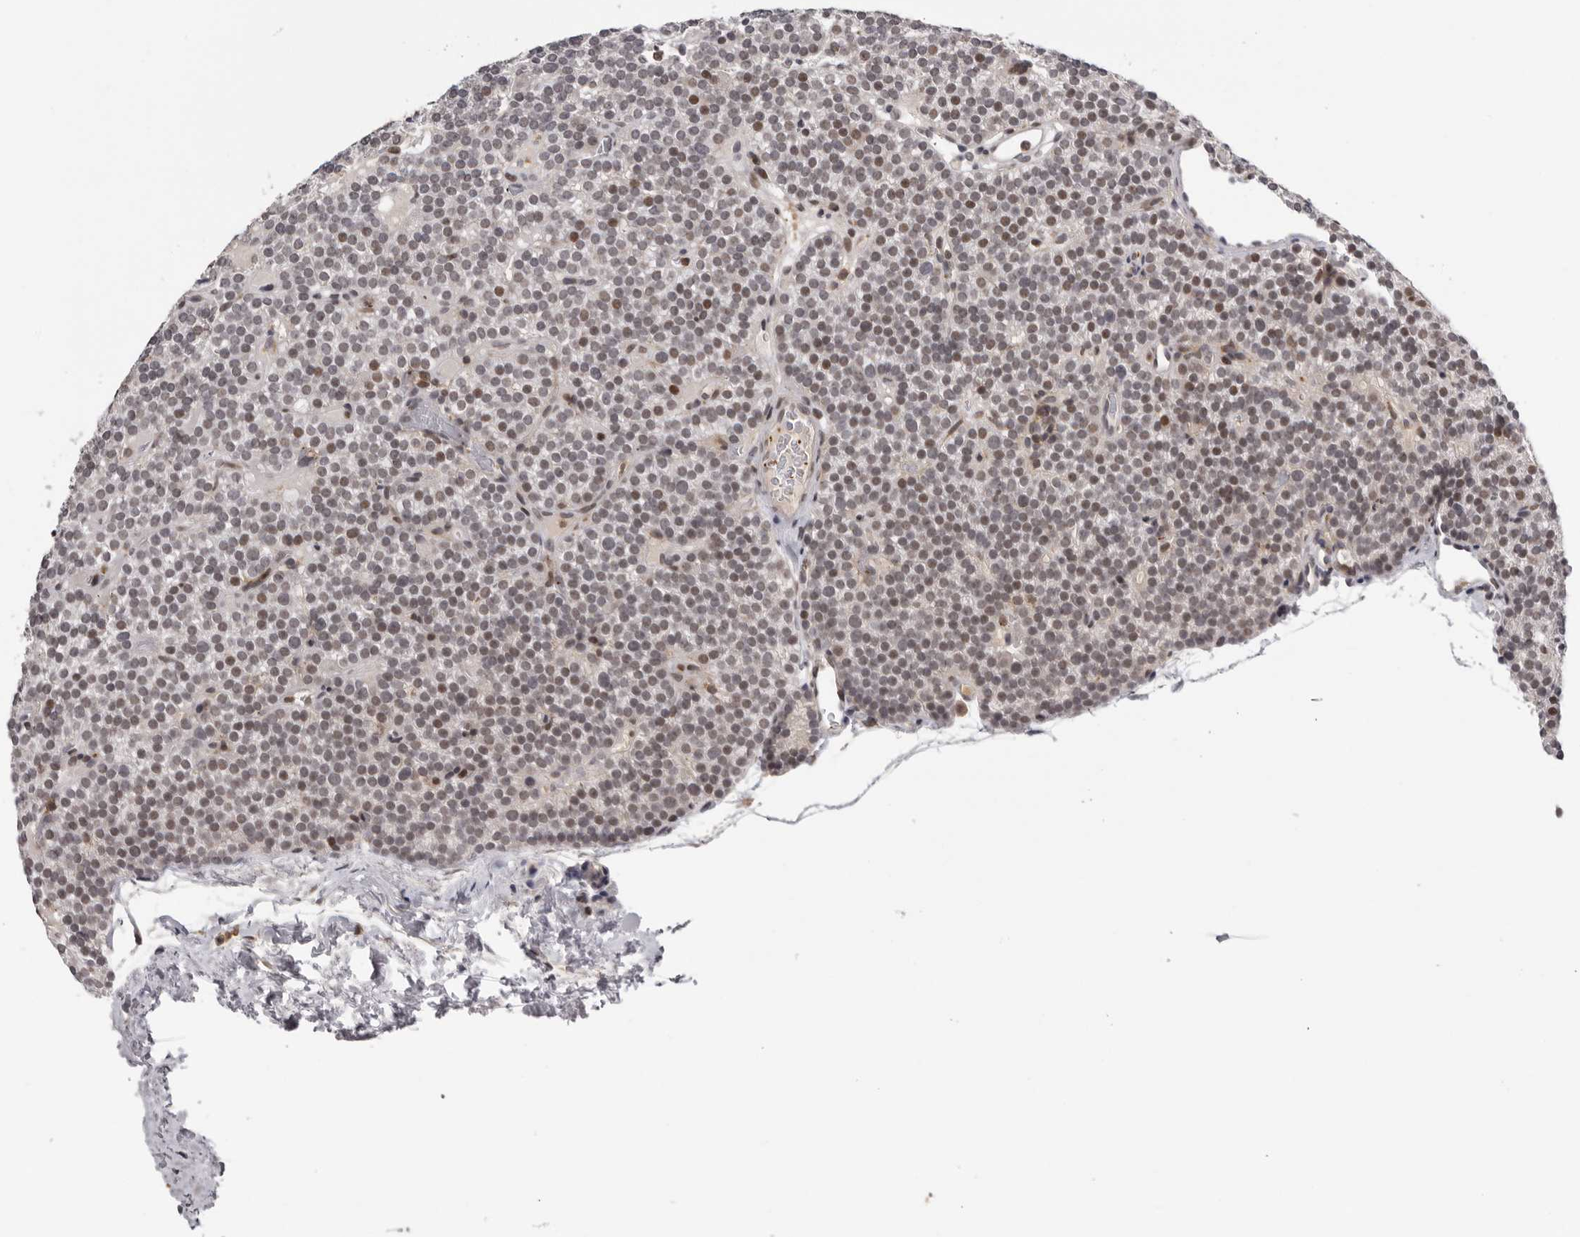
{"staining": {"intensity": "weak", "quantity": "<25%", "location": "cytoplasmic/membranous,nuclear"}, "tissue": "parathyroid gland", "cell_type": "Glandular cells", "image_type": "normal", "snomed": [{"axis": "morphology", "description": "Normal tissue, NOS"}, {"axis": "topography", "description": "Parathyroid gland"}], "caption": "Image shows no significant protein staining in glandular cells of unremarkable parathyroid gland. (DAB immunohistochemistry (IHC), high magnification).", "gene": "KIF2B", "patient": {"sex": "male", "age": 83}}